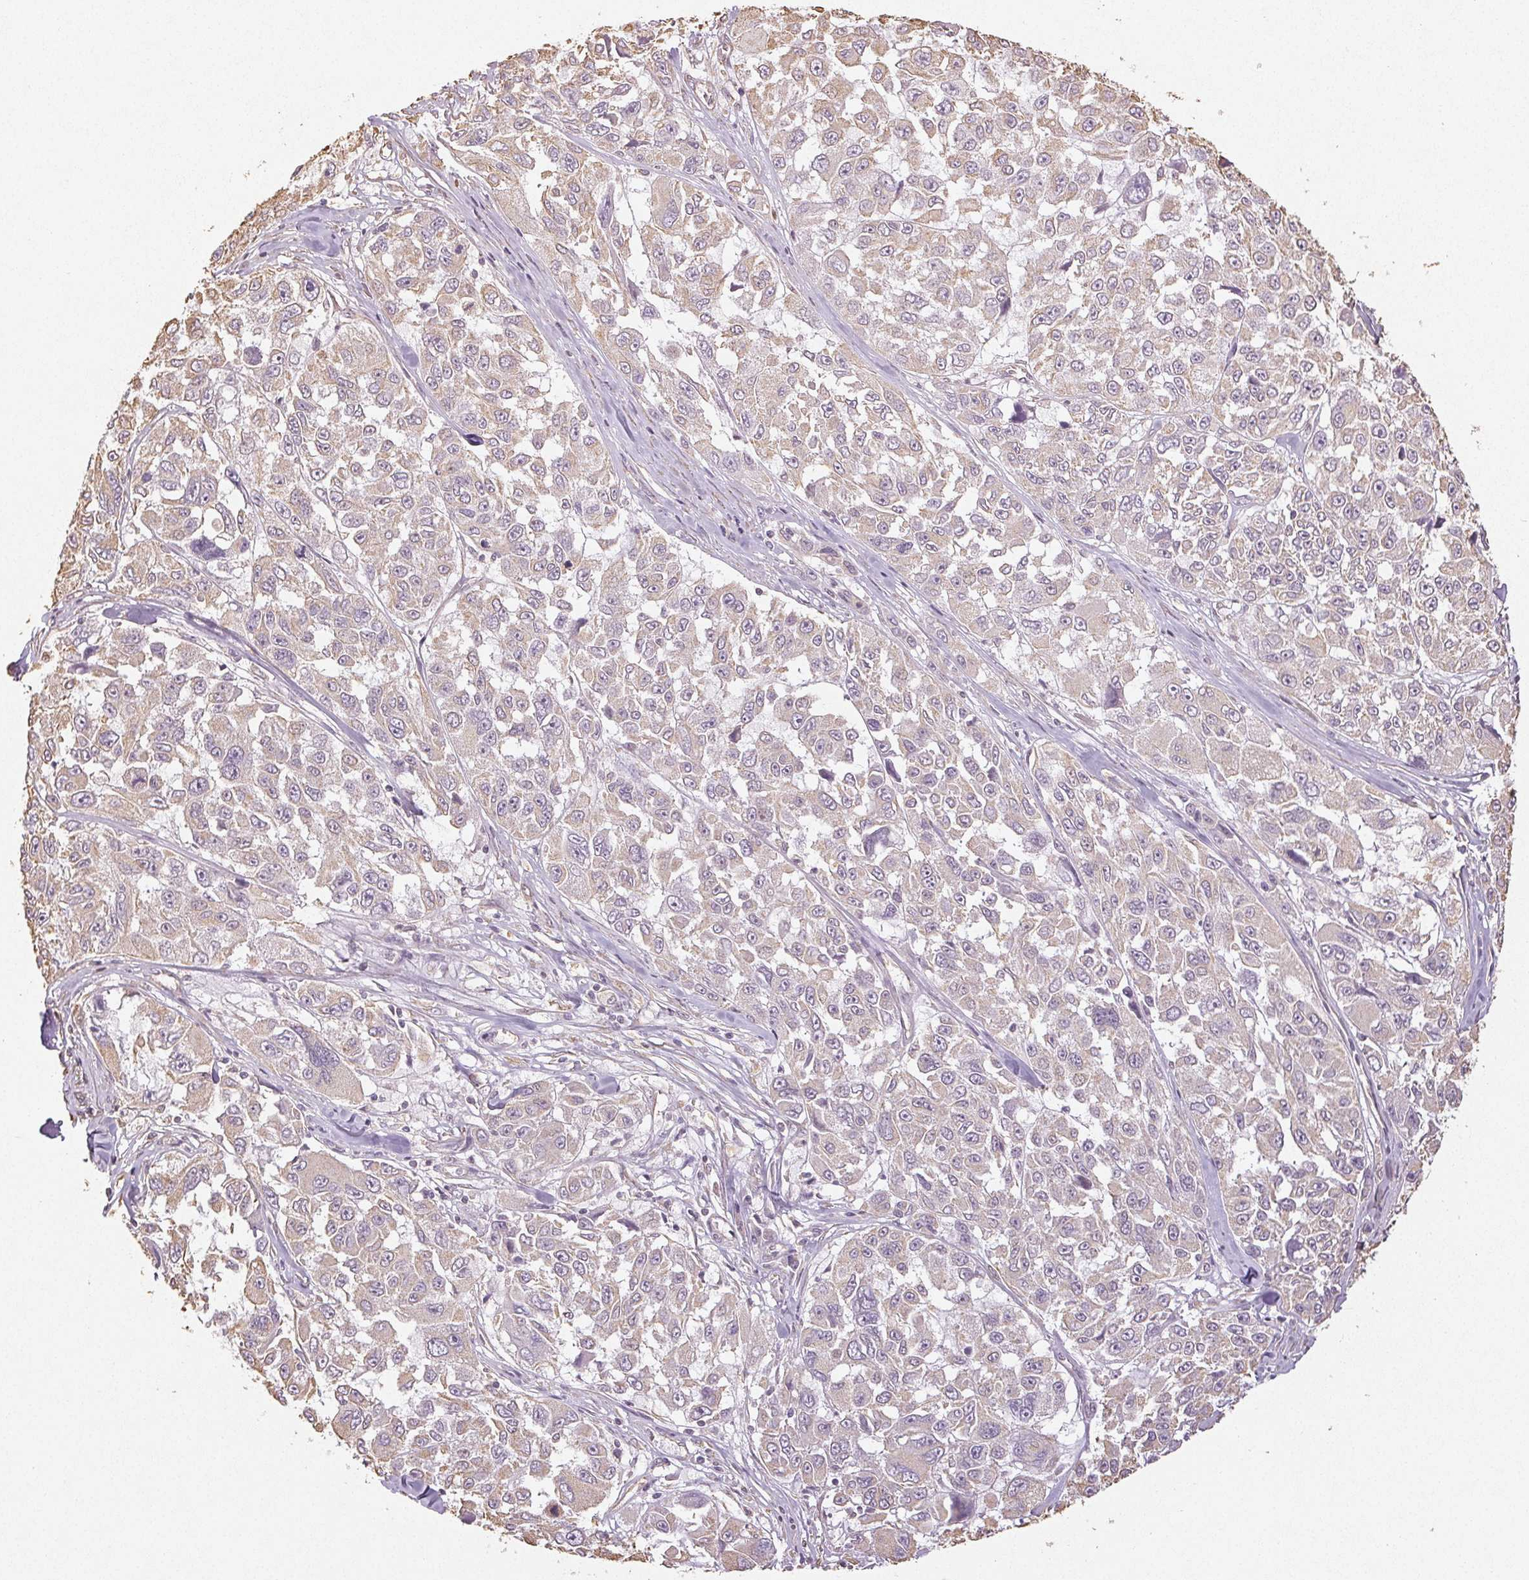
{"staining": {"intensity": "weak", "quantity": "<25%", "location": "cytoplasmic/membranous"}, "tissue": "melanoma", "cell_type": "Tumor cells", "image_type": "cancer", "snomed": [{"axis": "morphology", "description": "Malignant melanoma, NOS"}, {"axis": "topography", "description": "Skin"}], "caption": "This is an immunohistochemistry (IHC) photomicrograph of human melanoma. There is no expression in tumor cells.", "gene": "COL7A1", "patient": {"sex": "female", "age": 66}}